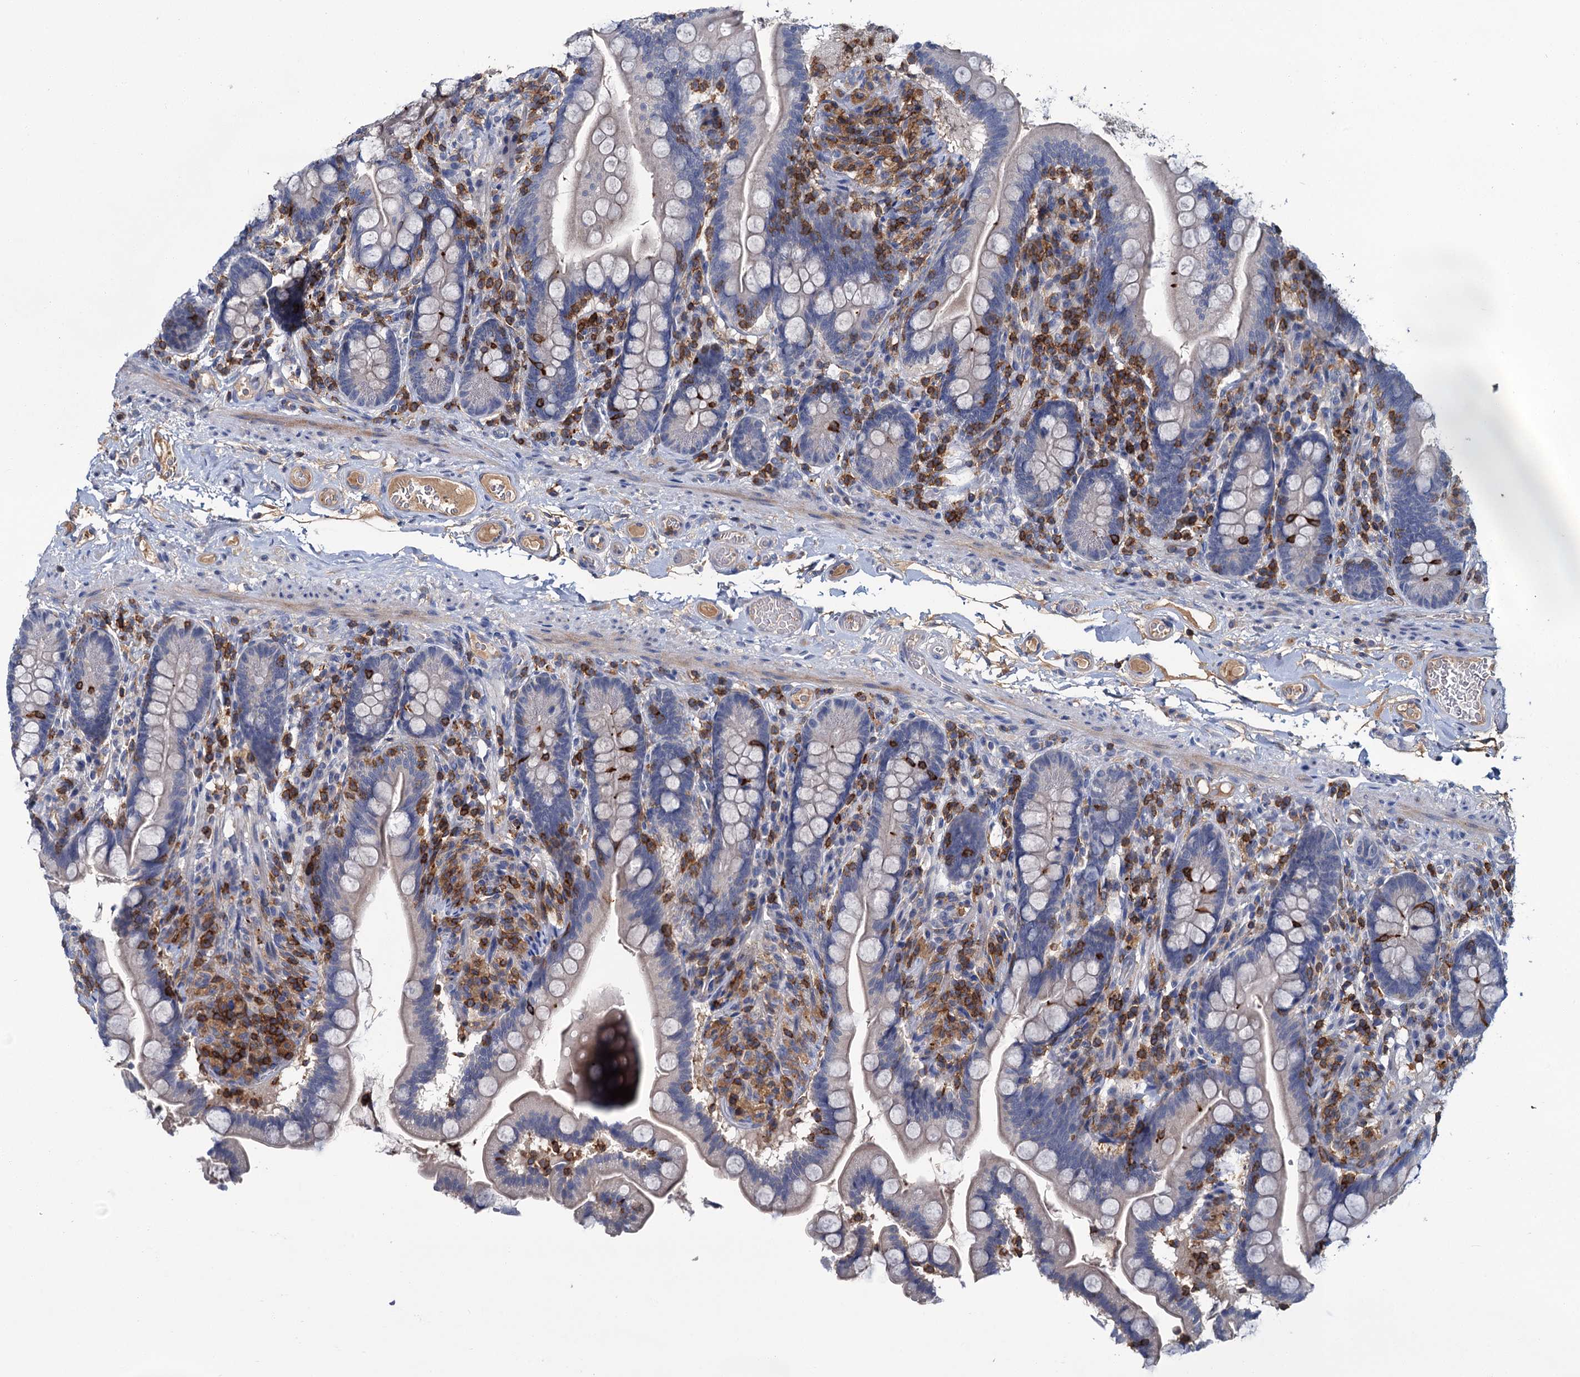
{"staining": {"intensity": "negative", "quantity": "none", "location": "none"}, "tissue": "small intestine", "cell_type": "Glandular cells", "image_type": "normal", "snomed": [{"axis": "morphology", "description": "Normal tissue, NOS"}, {"axis": "topography", "description": "Small intestine"}], "caption": "This photomicrograph is of unremarkable small intestine stained with IHC to label a protein in brown with the nuclei are counter-stained blue. There is no staining in glandular cells.", "gene": "FGFR2", "patient": {"sex": "female", "age": 64}}